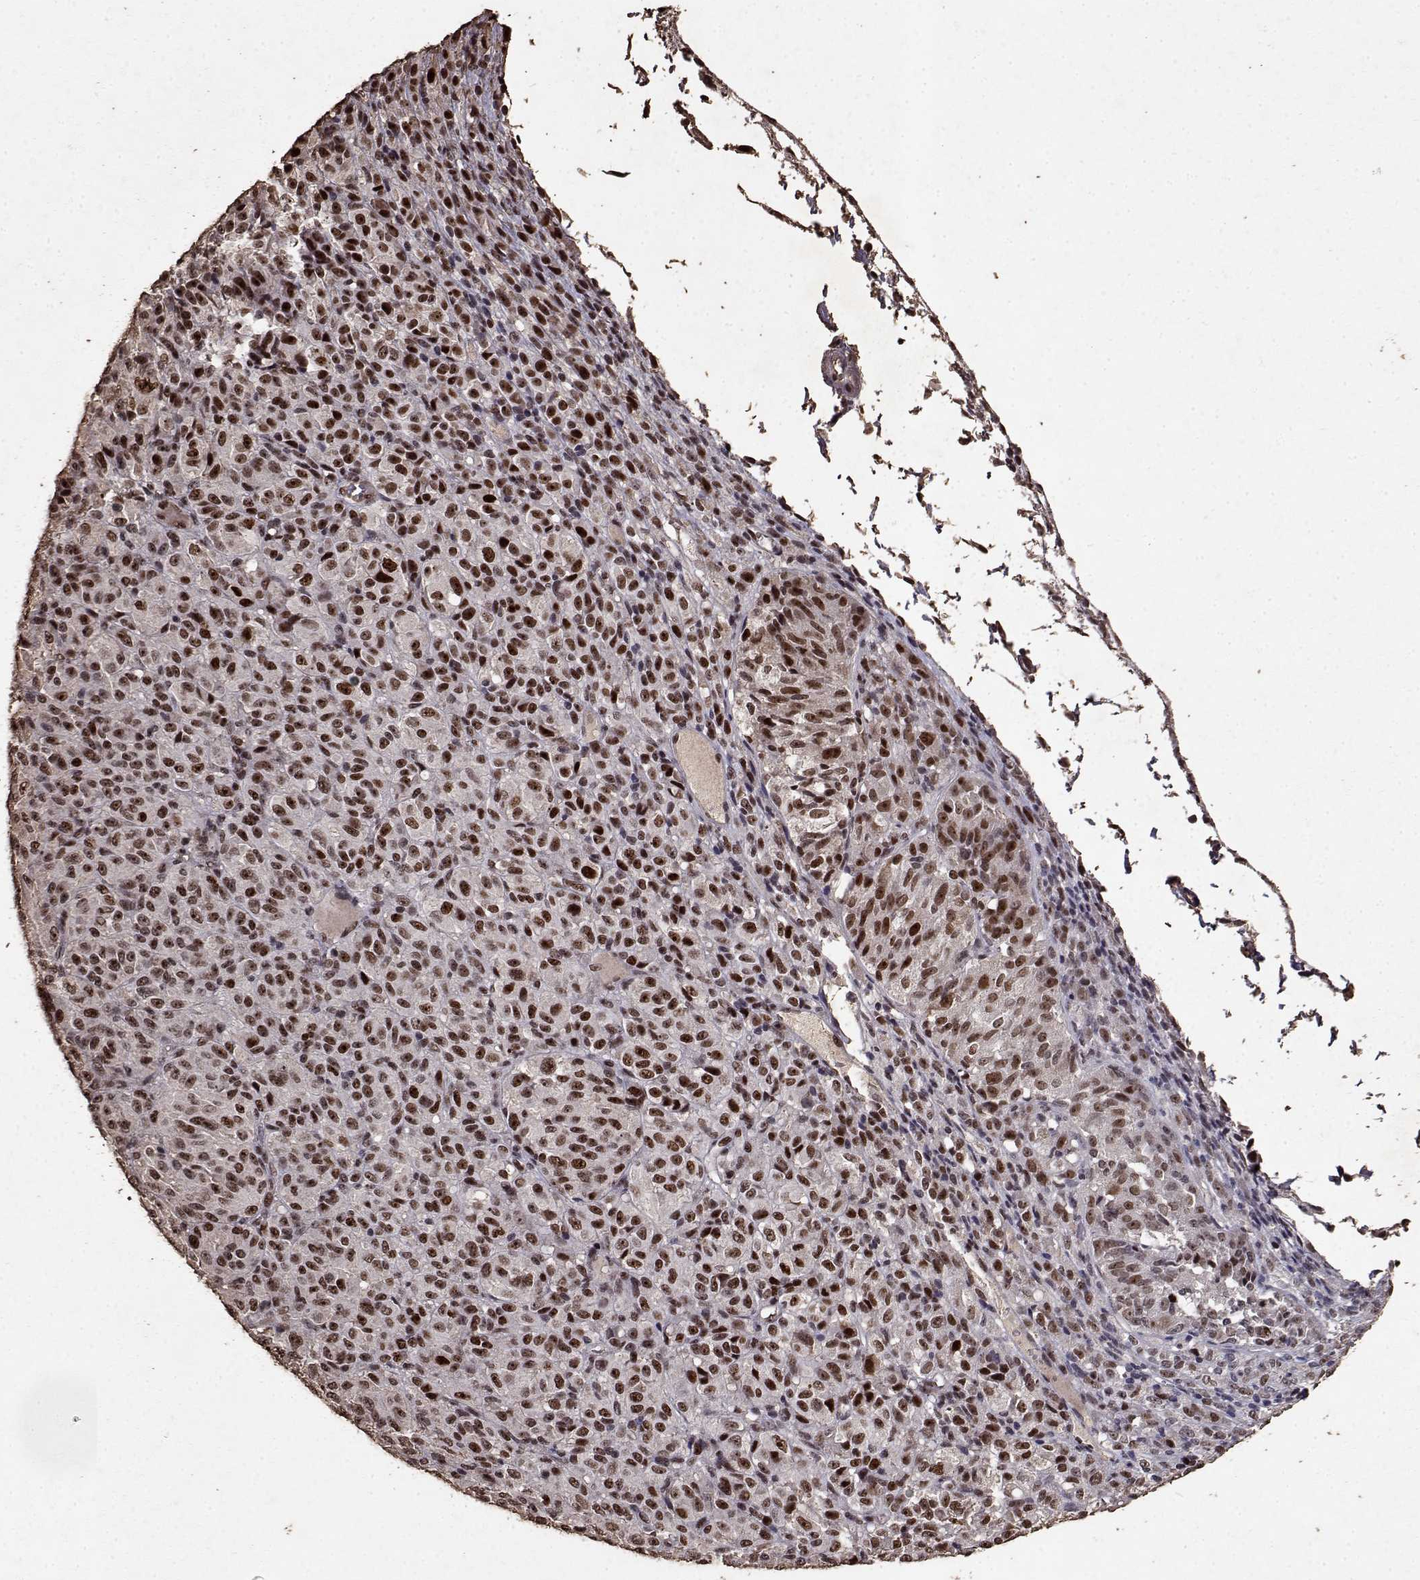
{"staining": {"intensity": "strong", "quantity": ">75%", "location": "nuclear"}, "tissue": "melanoma", "cell_type": "Tumor cells", "image_type": "cancer", "snomed": [{"axis": "morphology", "description": "Malignant melanoma, Metastatic site"}, {"axis": "topography", "description": "Brain"}], "caption": "This is a histology image of immunohistochemistry staining of melanoma, which shows strong staining in the nuclear of tumor cells.", "gene": "TOE1", "patient": {"sex": "female", "age": 56}}